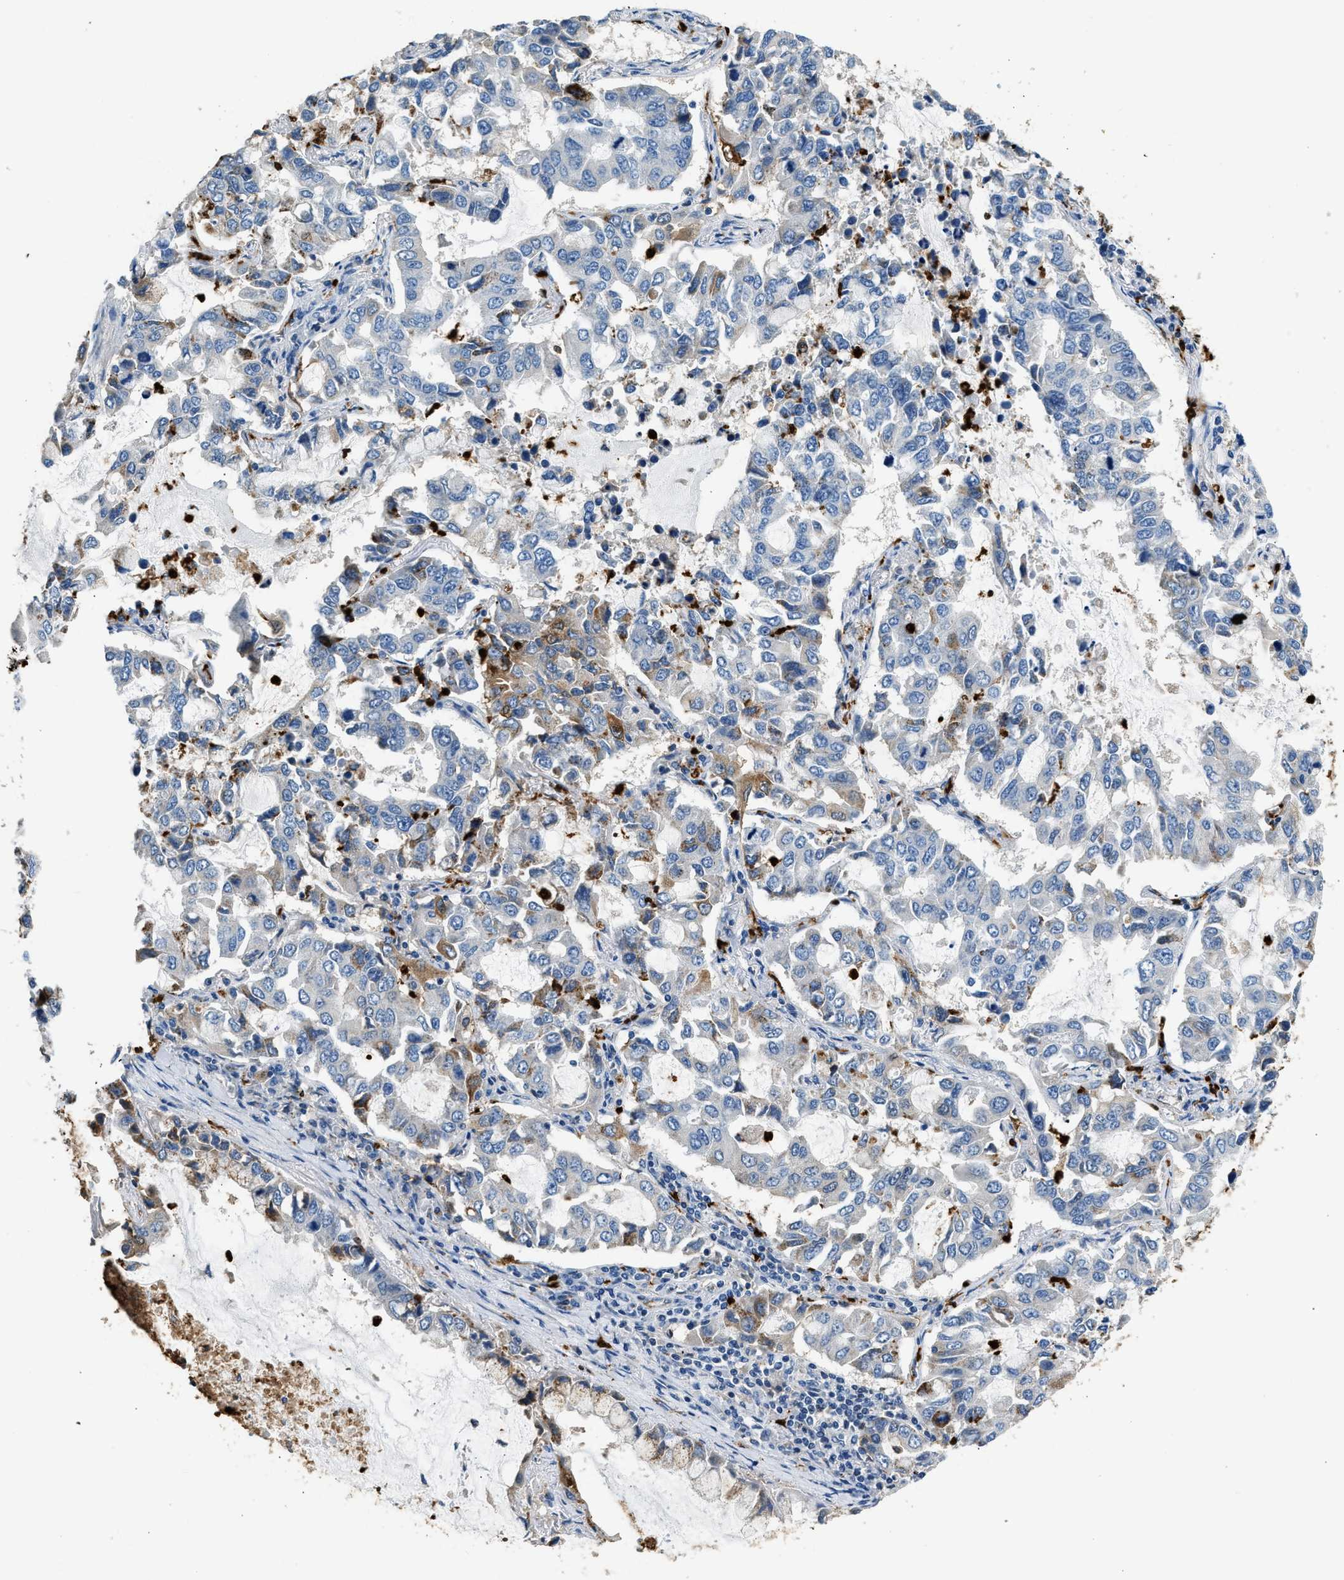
{"staining": {"intensity": "moderate", "quantity": "<25%", "location": "cytoplasmic/membranous"}, "tissue": "lung cancer", "cell_type": "Tumor cells", "image_type": "cancer", "snomed": [{"axis": "morphology", "description": "Adenocarcinoma, NOS"}, {"axis": "topography", "description": "Lung"}], "caption": "Brown immunohistochemical staining in human adenocarcinoma (lung) displays moderate cytoplasmic/membranous expression in approximately <25% of tumor cells.", "gene": "ANXA3", "patient": {"sex": "male", "age": 64}}